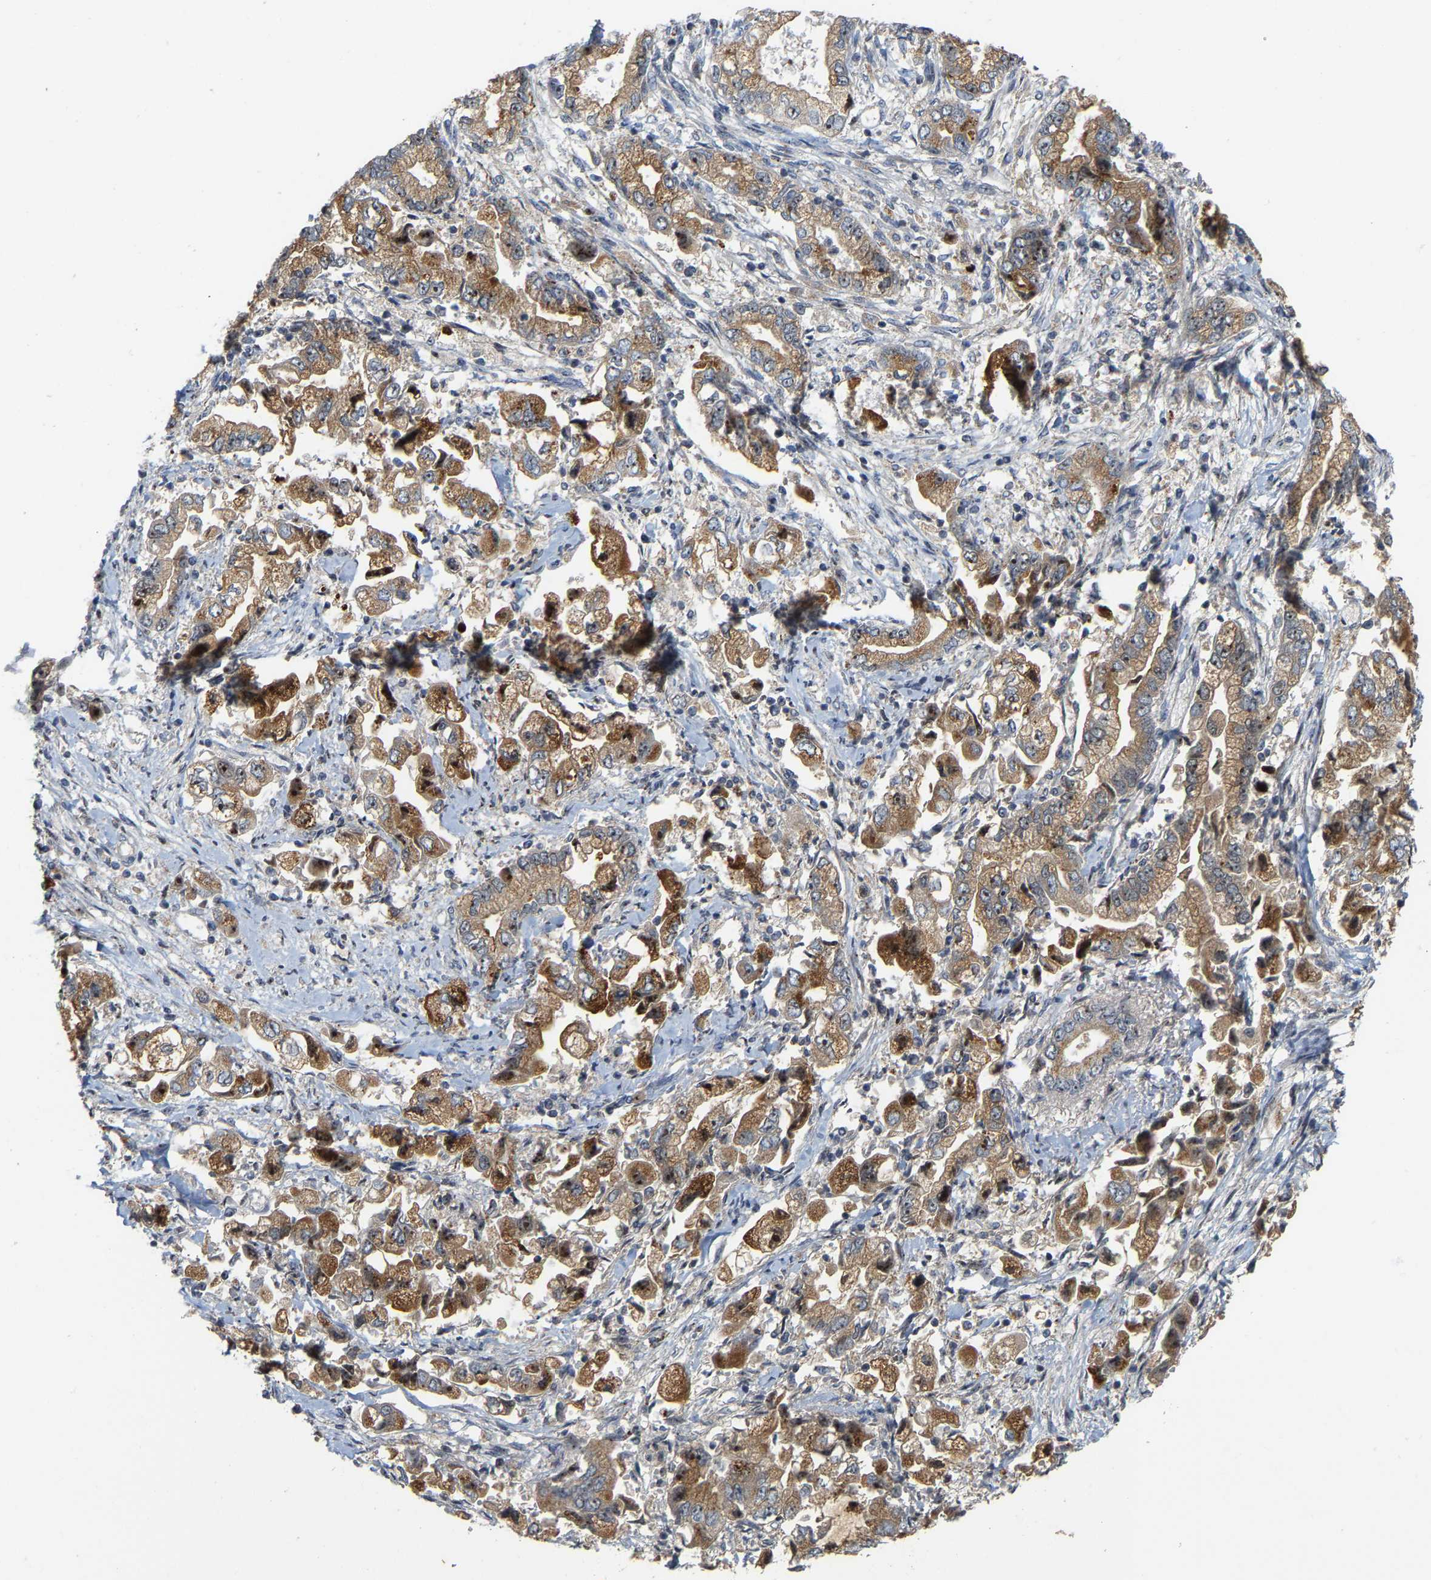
{"staining": {"intensity": "moderate", "quantity": ">75%", "location": "cytoplasmic/membranous,nuclear"}, "tissue": "stomach cancer", "cell_type": "Tumor cells", "image_type": "cancer", "snomed": [{"axis": "morphology", "description": "Normal tissue, NOS"}, {"axis": "morphology", "description": "Adenocarcinoma, NOS"}, {"axis": "topography", "description": "Stomach"}], "caption": "Immunohistochemistry (IHC) (DAB (3,3'-diaminobenzidine)) staining of human adenocarcinoma (stomach) displays moderate cytoplasmic/membranous and nuclear protein positivity in approximately >75% of tumor cells.", "gene": "NOP58", "patient": {"sex": "male", "age": 62}}